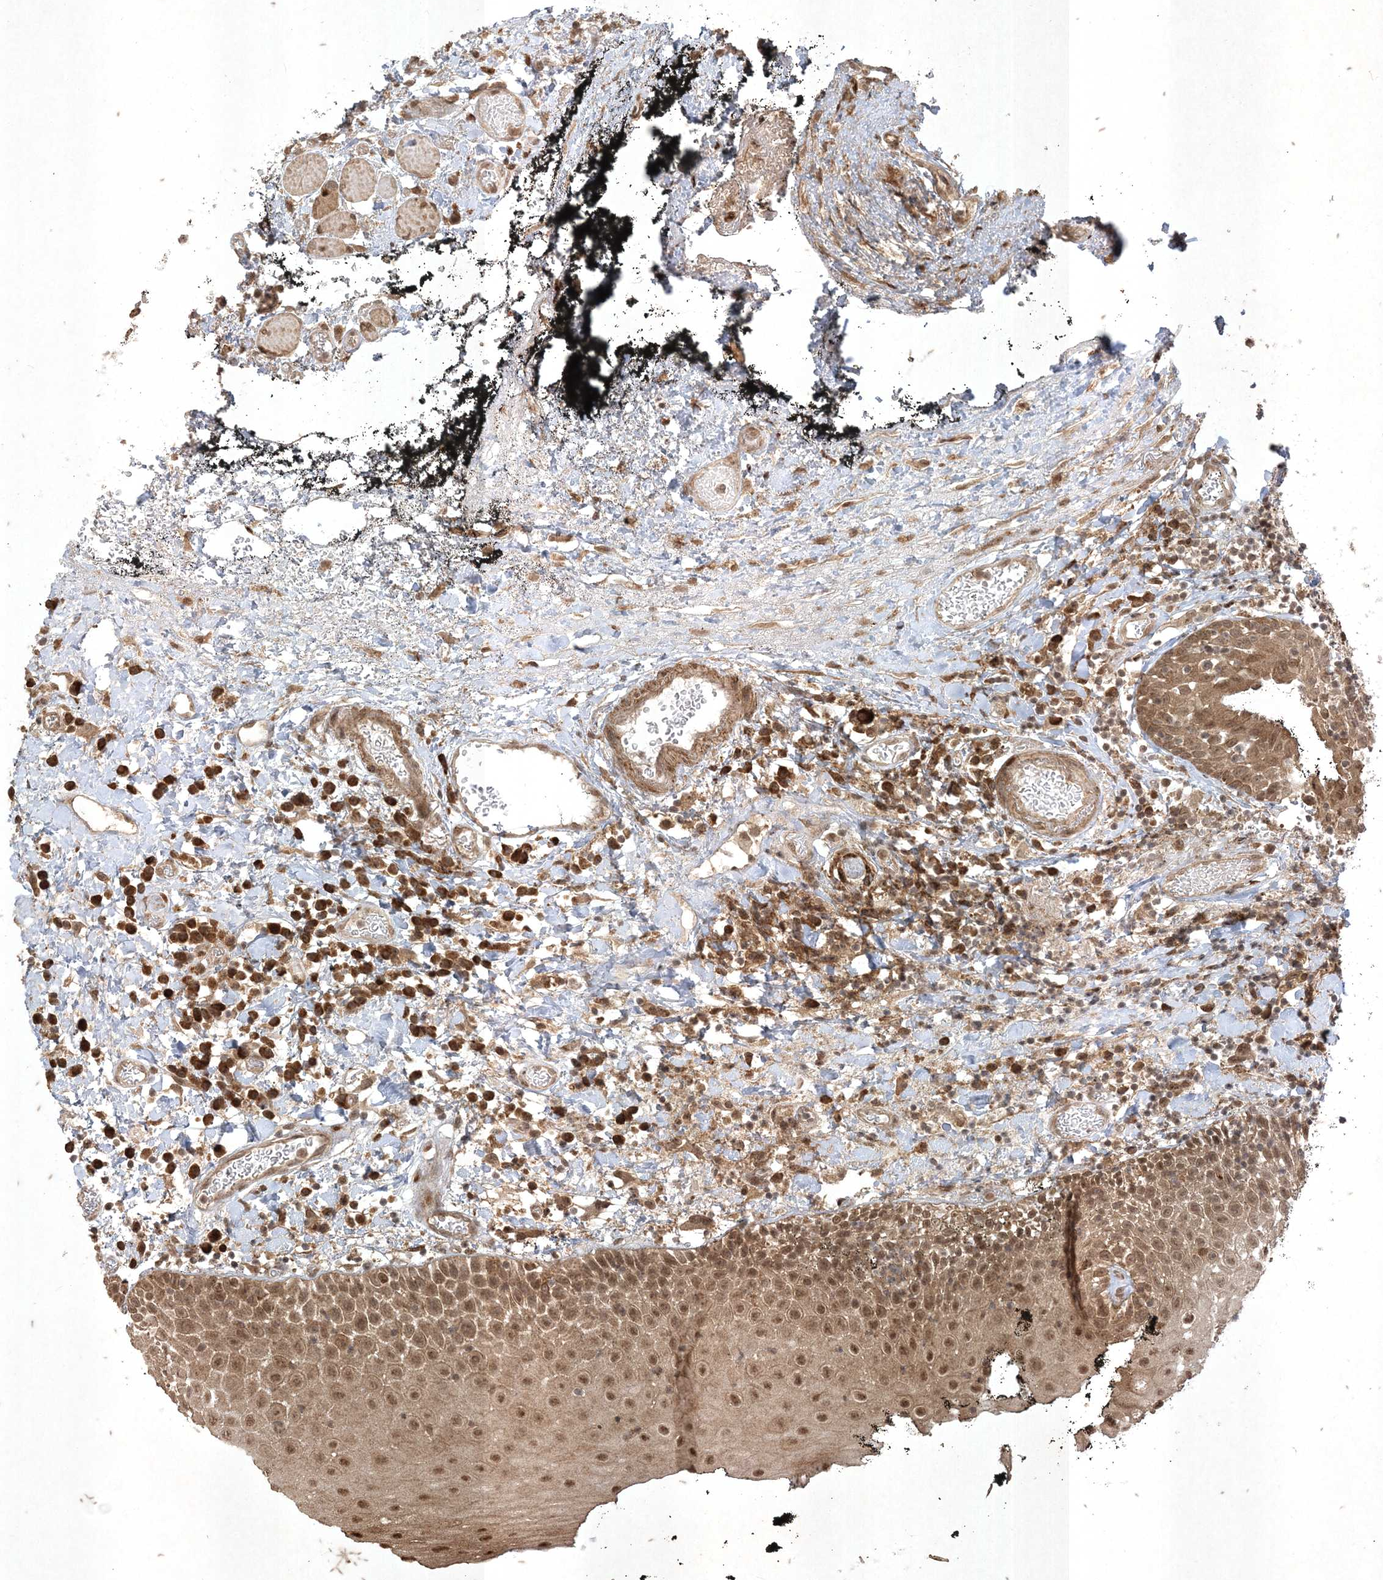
{"staining": {"intensity": "moderate", "quantity": ">75%", "location": "cytoplasmic/membranous,nuclear"}, "tissue": "oral mucosa", "cell_type": "Squamous epithelial cells", "image_type": "normal", "snomed": [{"axis": "morphology", "description": "Normal tissue, NOS"}, {"axis": "topography", "description": "Oral tissue"}], "caption": "Squamous epithelial cells exhibit moderate cytoplasmic/membranous,nuclear staining in approximately >75% of cells in normal oral mucosa.", "gene": "RRAS", "patient": {"sex": "male", "age": 74}}